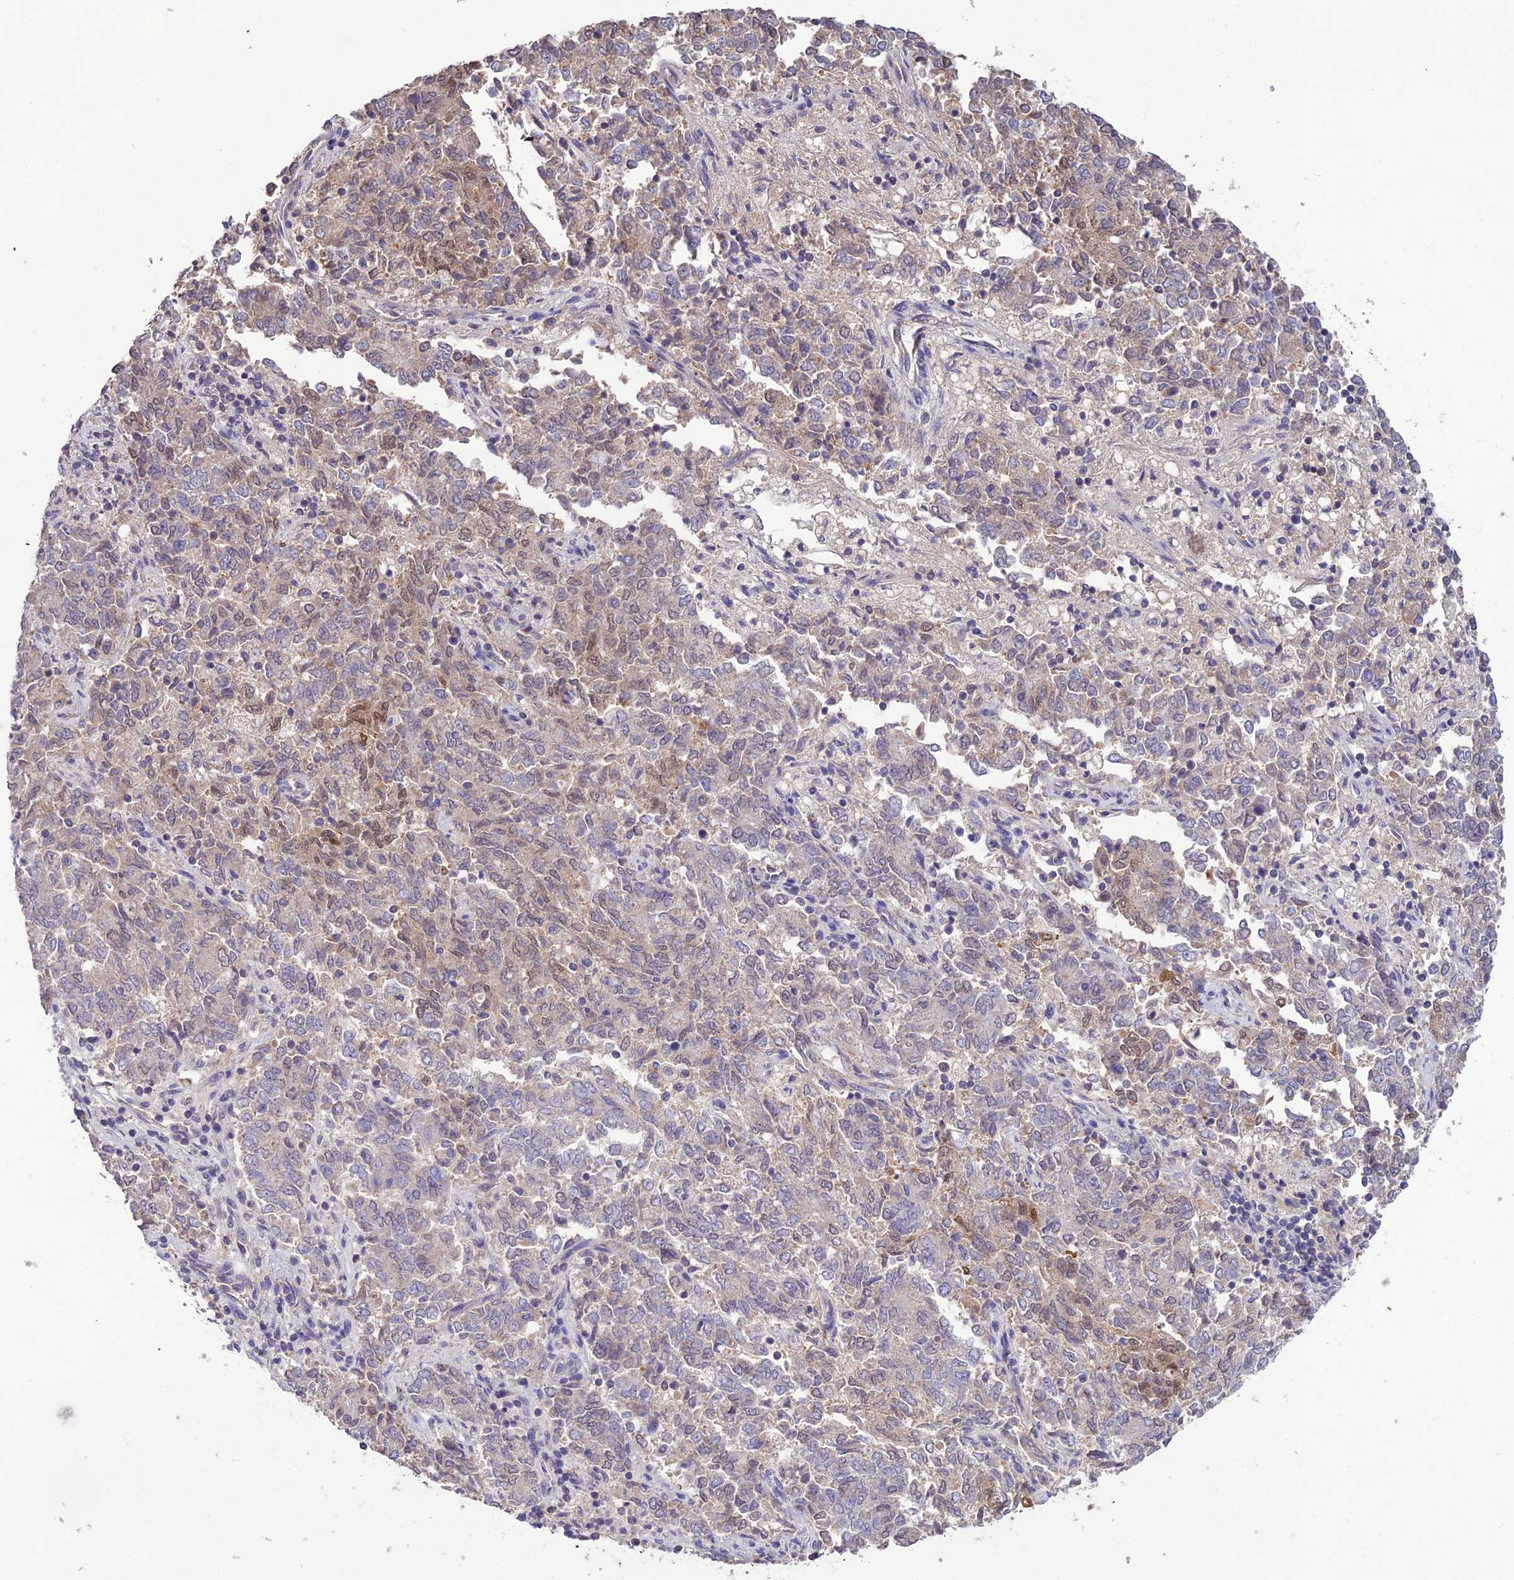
{"staining": {"intensity": "moderate", "quantity": "<25%", "location": "nuclear"}, "tissue": "endometrial cancer", "cell_type": "Tumor cells", "image_type": "cancer", "snomed": [{"axis": "morphology", "description": "Adenocarcinoma, NOS"}, {"axis": "topography", "description": "Endometrium"}], "caption": "High-magnification brightfield microscopy of adenocarcinoma (endometrial) stained with DAB (brown) and counterstained with hematoxylin (blue). tumor cells exhibit moderate nuclear staining is appreciated in about<25% of cells. The staining was performed using DAB (3,3'-diaminobenzidine) to visualize the protein expression in brown, while the nuclei were stained in blue with hematoxylin (Magnification: 20x).", "gene": "PGK1", "patient": {"sex": "female", "age": 80}}